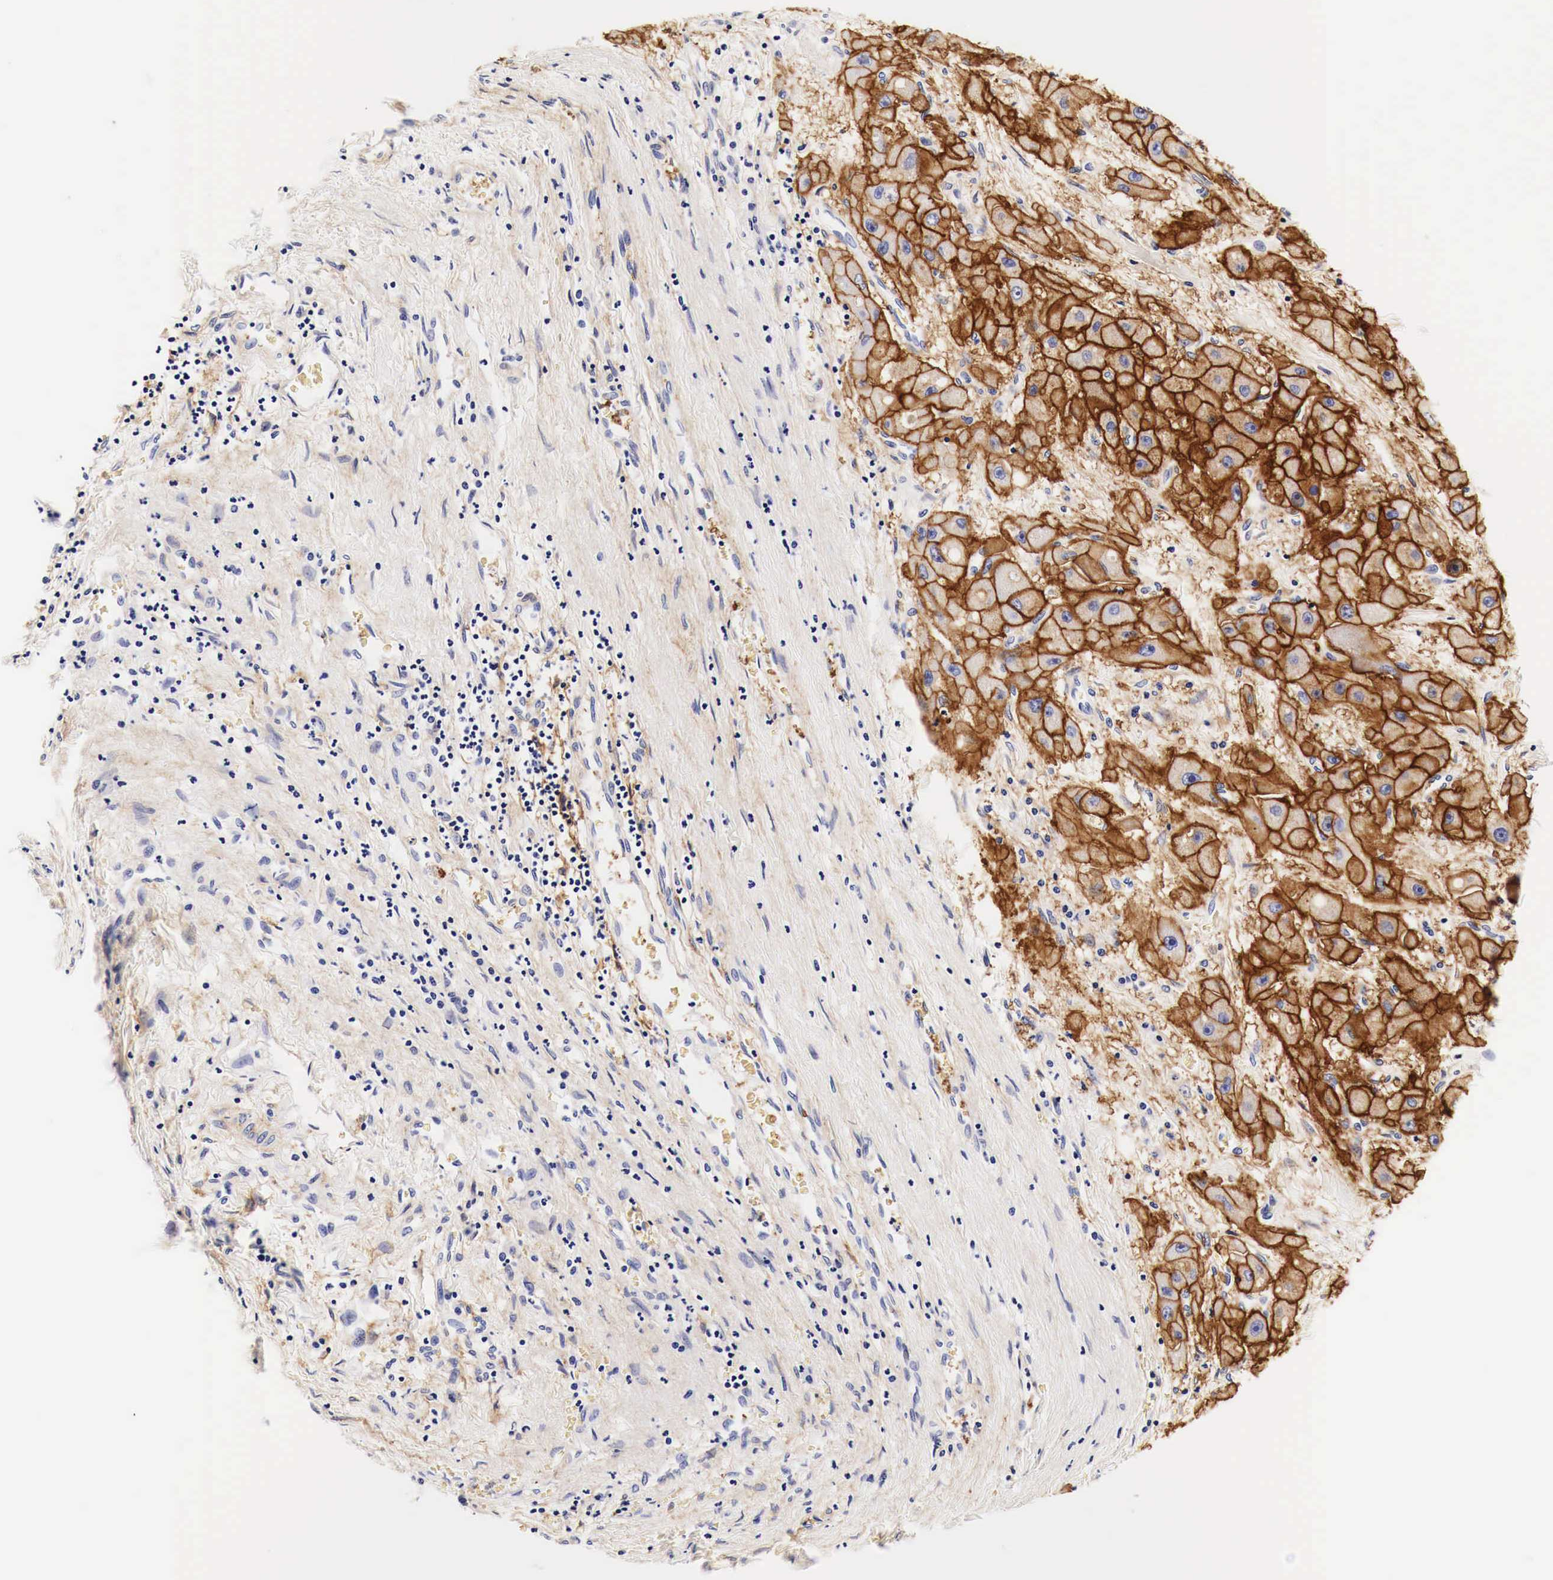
{"staining": {"intensity": "strong", "quantity": ">75%", "location": "cytoplasmic/membranous"}, "tissue": "liver cancer", "cell_type": "Tumor cells", "image_type": "cancer", "snomed": [{"axis": "morphology", "description": "Carcinoma, Hepatocellular, NOS"}, {"axis": "topography", "description": "Liver"}], "caption": "Tumor cells demonstrate strong cytoplasmic/membranous staining in about >75% of cells in liver cancer.", "gene": "EGFR", "patient": {"sex": "male", "age": 24}}